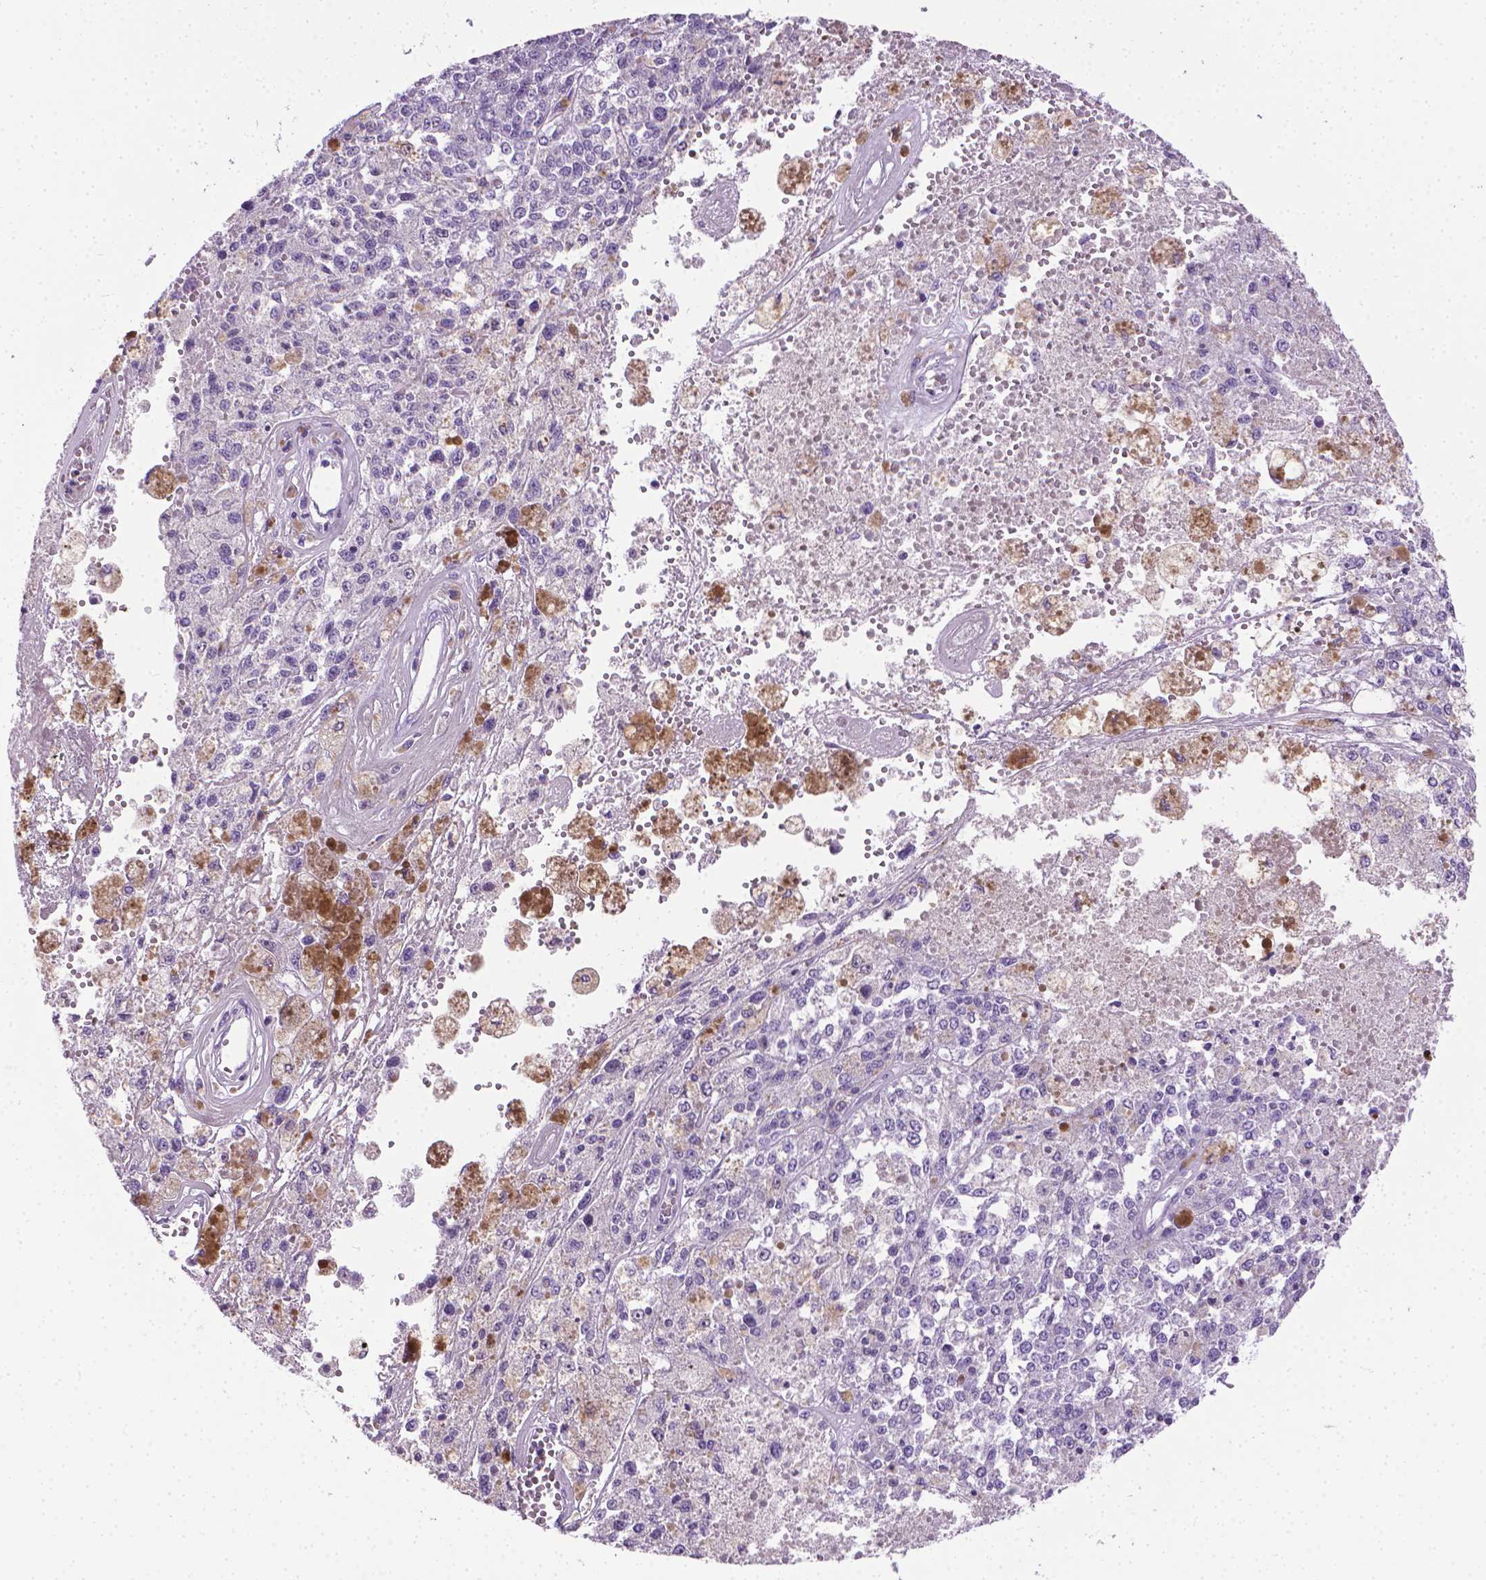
{"staining": {"intensity": "negative", "quantity": "none", "location": "none"}, "tissue": "melanoma", "cell_type": "Tumor cells", "image_type": "cancer", "snomed": [{"axis": "morphology", "description": "Malignant melanoma, Metastatic site"}, {"axis": "topography", "description": "Lymph node"}], "caption": "Immunohistochemistry (IHC) photomicrograph of malignant melanoma (metastatic site) stained for a protein (brown), which reveals no expression in tumor cells. (Stains: DAB (3,3'-diaminobenzidine) IHC with hematoxylin counter stain, Microscopy: brightfield microscopy at high magnification).", "gene": "PNMA2", "patient": {"sex": "female", "age": 64}}